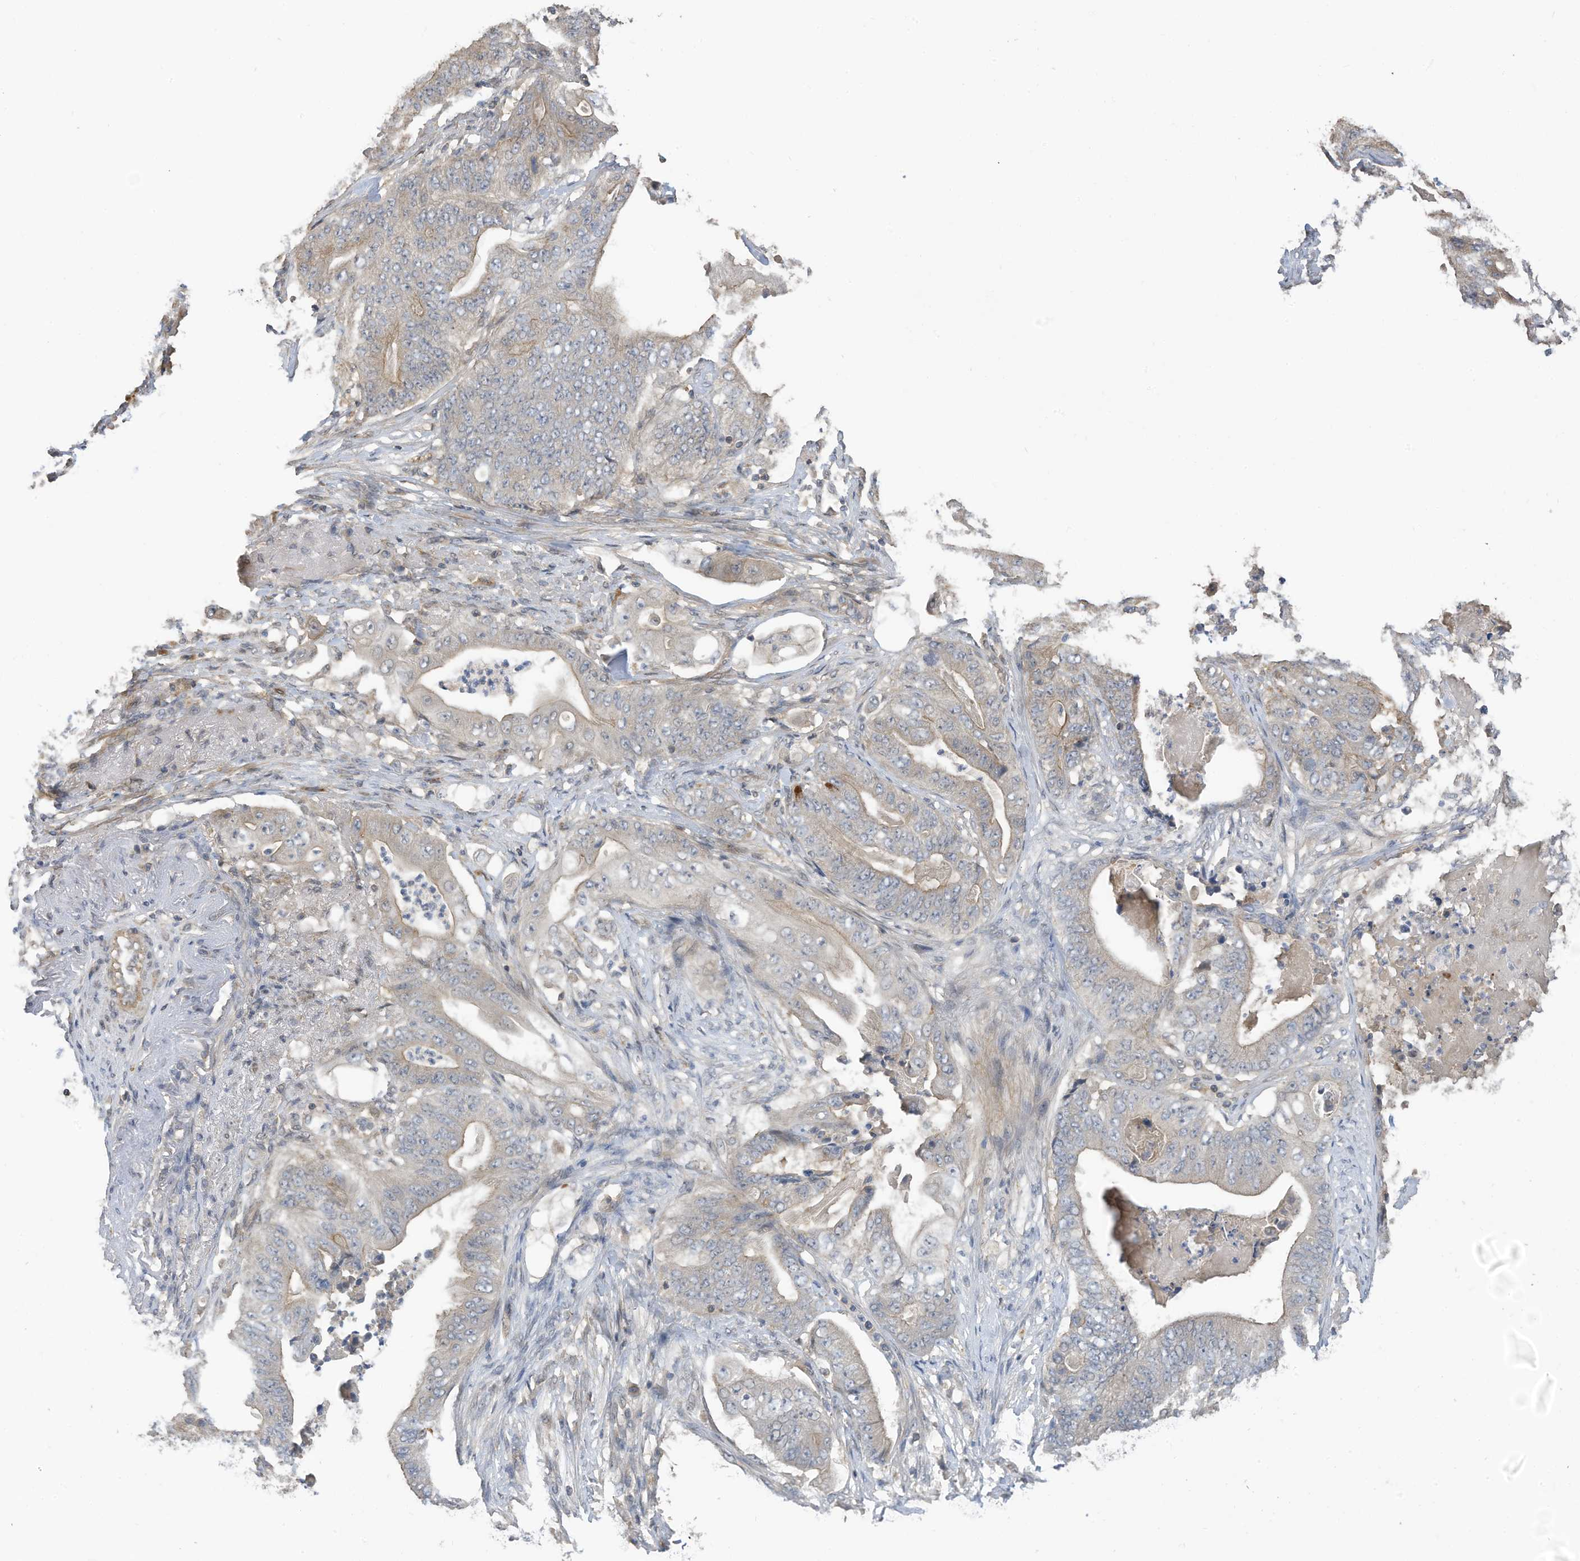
{"staining": {"intensity": "weak", "quantity": "<25%", "location": "cytoplasmic/membranous"}, "tissue": "stomach cancer", "cell_type": "Tumor cells", "image_type": "cancer", "snomed": [{"axis": "morphology", "description": "Adenocarcinoma, NOS"}, {"axis": "topography", "description": "Stomach"}], "caption": "Stomach cancer was stained to show a protein in brown. There is no significant expression in tumor cells.", "gene": "REC8", "patient": {"sex": "female", "age": 73}}